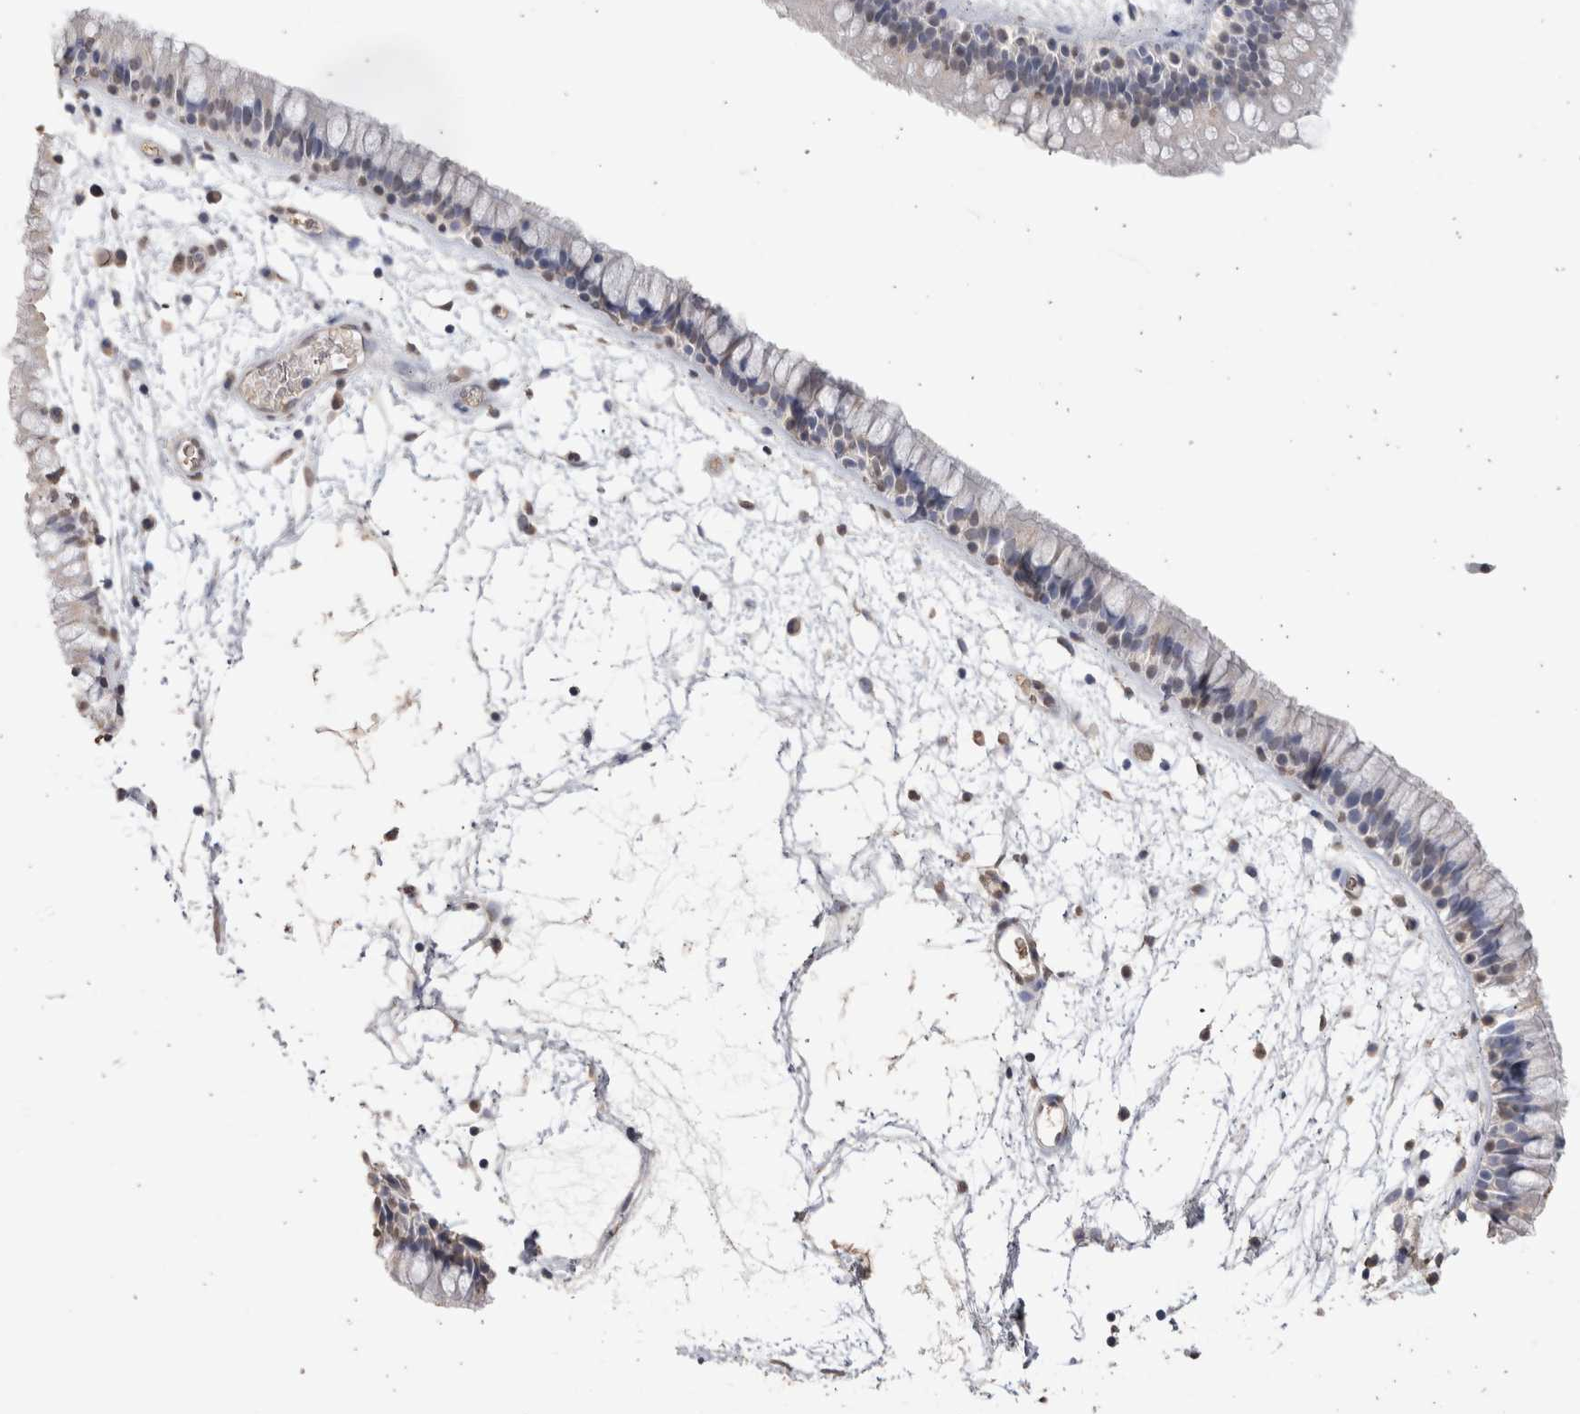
{"staining": {"intensity": "weak", "quantity": "<25%", "location": "nuclear"}, "tissue": "nasopharynx", "cell_type": "Respiratory epithelial cells", "image_type": "normal", "snomed": [{"axis": "morphology", "description": "Normal tissue, NOS"}, {"axis": "morphology", "description": "Inflammation, NOS"}, {"axis": "topography", "description": "Nasopharynx"}], "caption": "DAB (3,3'-diaminobenzidine) immunohistochemical staining of unremarkable nasopharynx displays no significant expression in respiratory epithelial cells.", "gene": "LGALS2", "patient": {"sex": "male", "age": 48}}